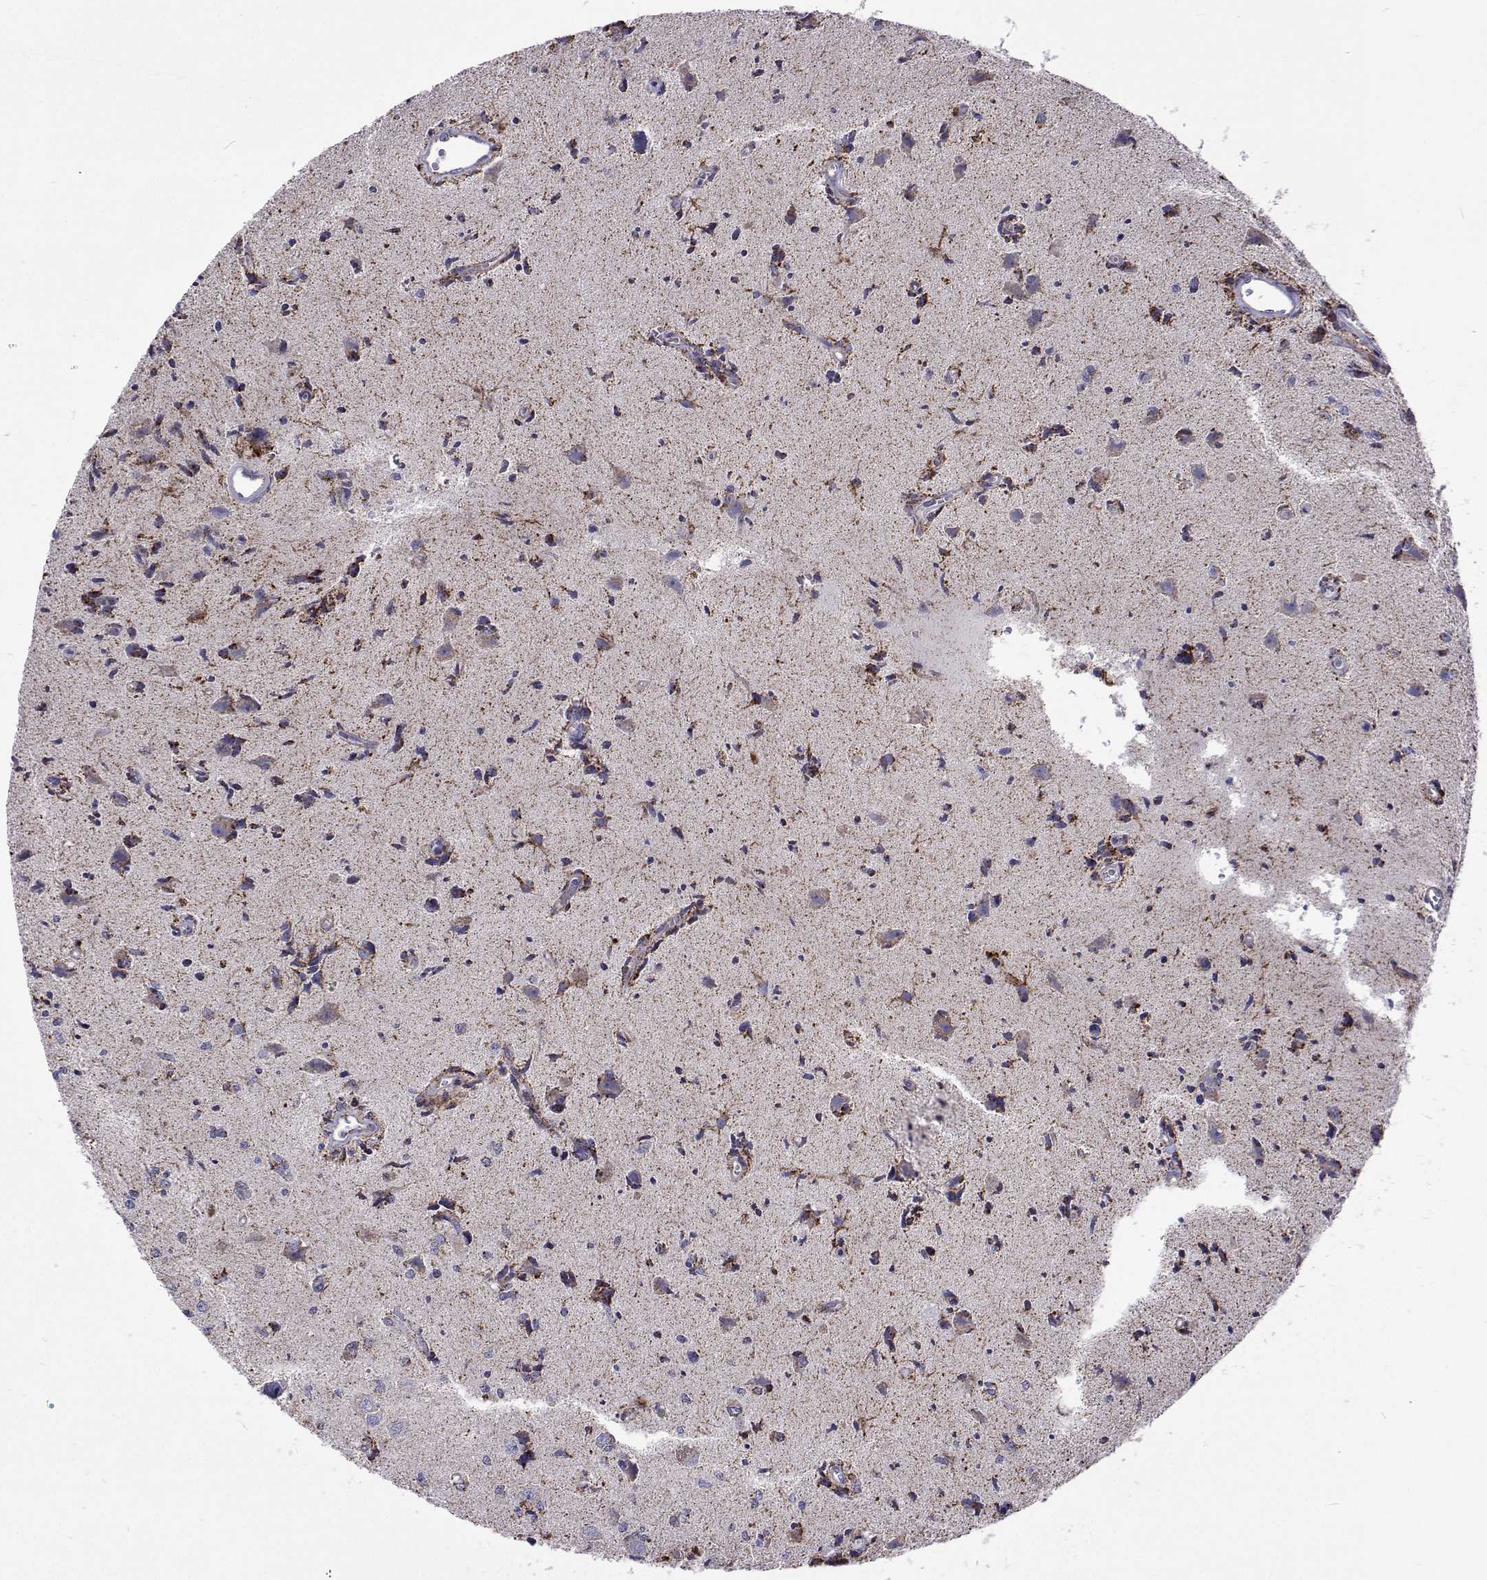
{"staining": {"intensity": "negative", "quantity": "none", "location": "none"}, "tissue": "glioma", "cell_type": "Tumor cells", "image_type": "cancer", "snomed": [{"axis": "morphology", "description": "Glioma, malignant, High grade"}, {"axis": "topography", "description": "Brain"}], "caption": "An immunohistochemistry histopathology image of malignant high-grade glioma is shown. There is no staining in tumor cells of malignant high-grade glioma.", "gene": "MCCC2", "patient": {"sex": "male", "age": 67}}